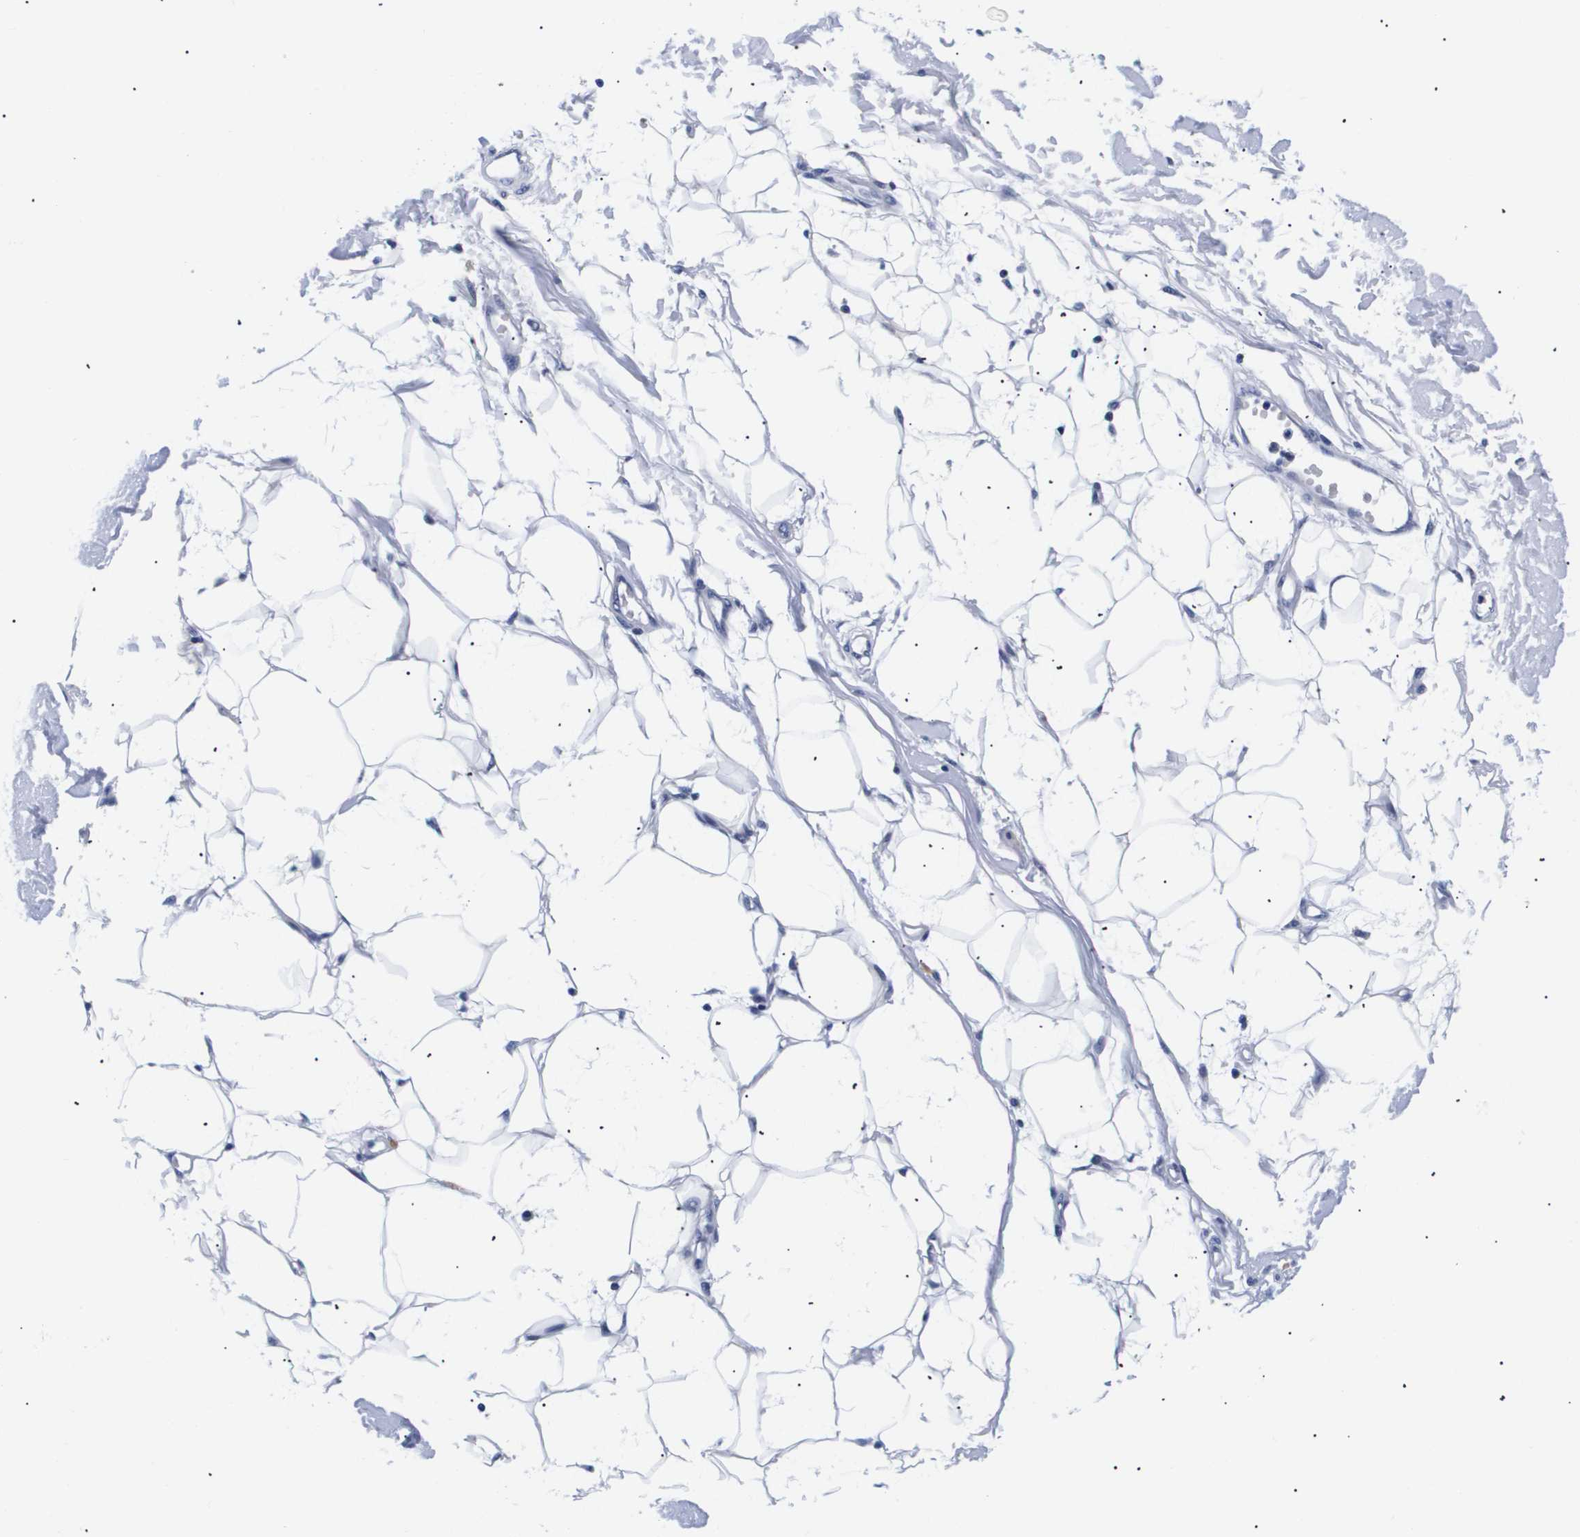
{"staining": {"intensity": "negative", "quantity": "none", "location": "none"}, "tissue": "adipose tissue", "cell_type": "Adipocytes", "image_type": "normal", "snomed": [{"axis": "morphology", "description": "Normal tissue, NOS"}, {"axis": "morphology", "description": "Squamous cell carcinoma, NOS"}, {"axis": "topography", "description": "Skin"}, {"axis": "topography", "description": "Peripheral nerve tissue"}], "caption": "Adipose tissue stained for a protein using IHC shows no expression adipocytes.", "gene": "SHD", "patient": {"sex": "male", "age": 83}}